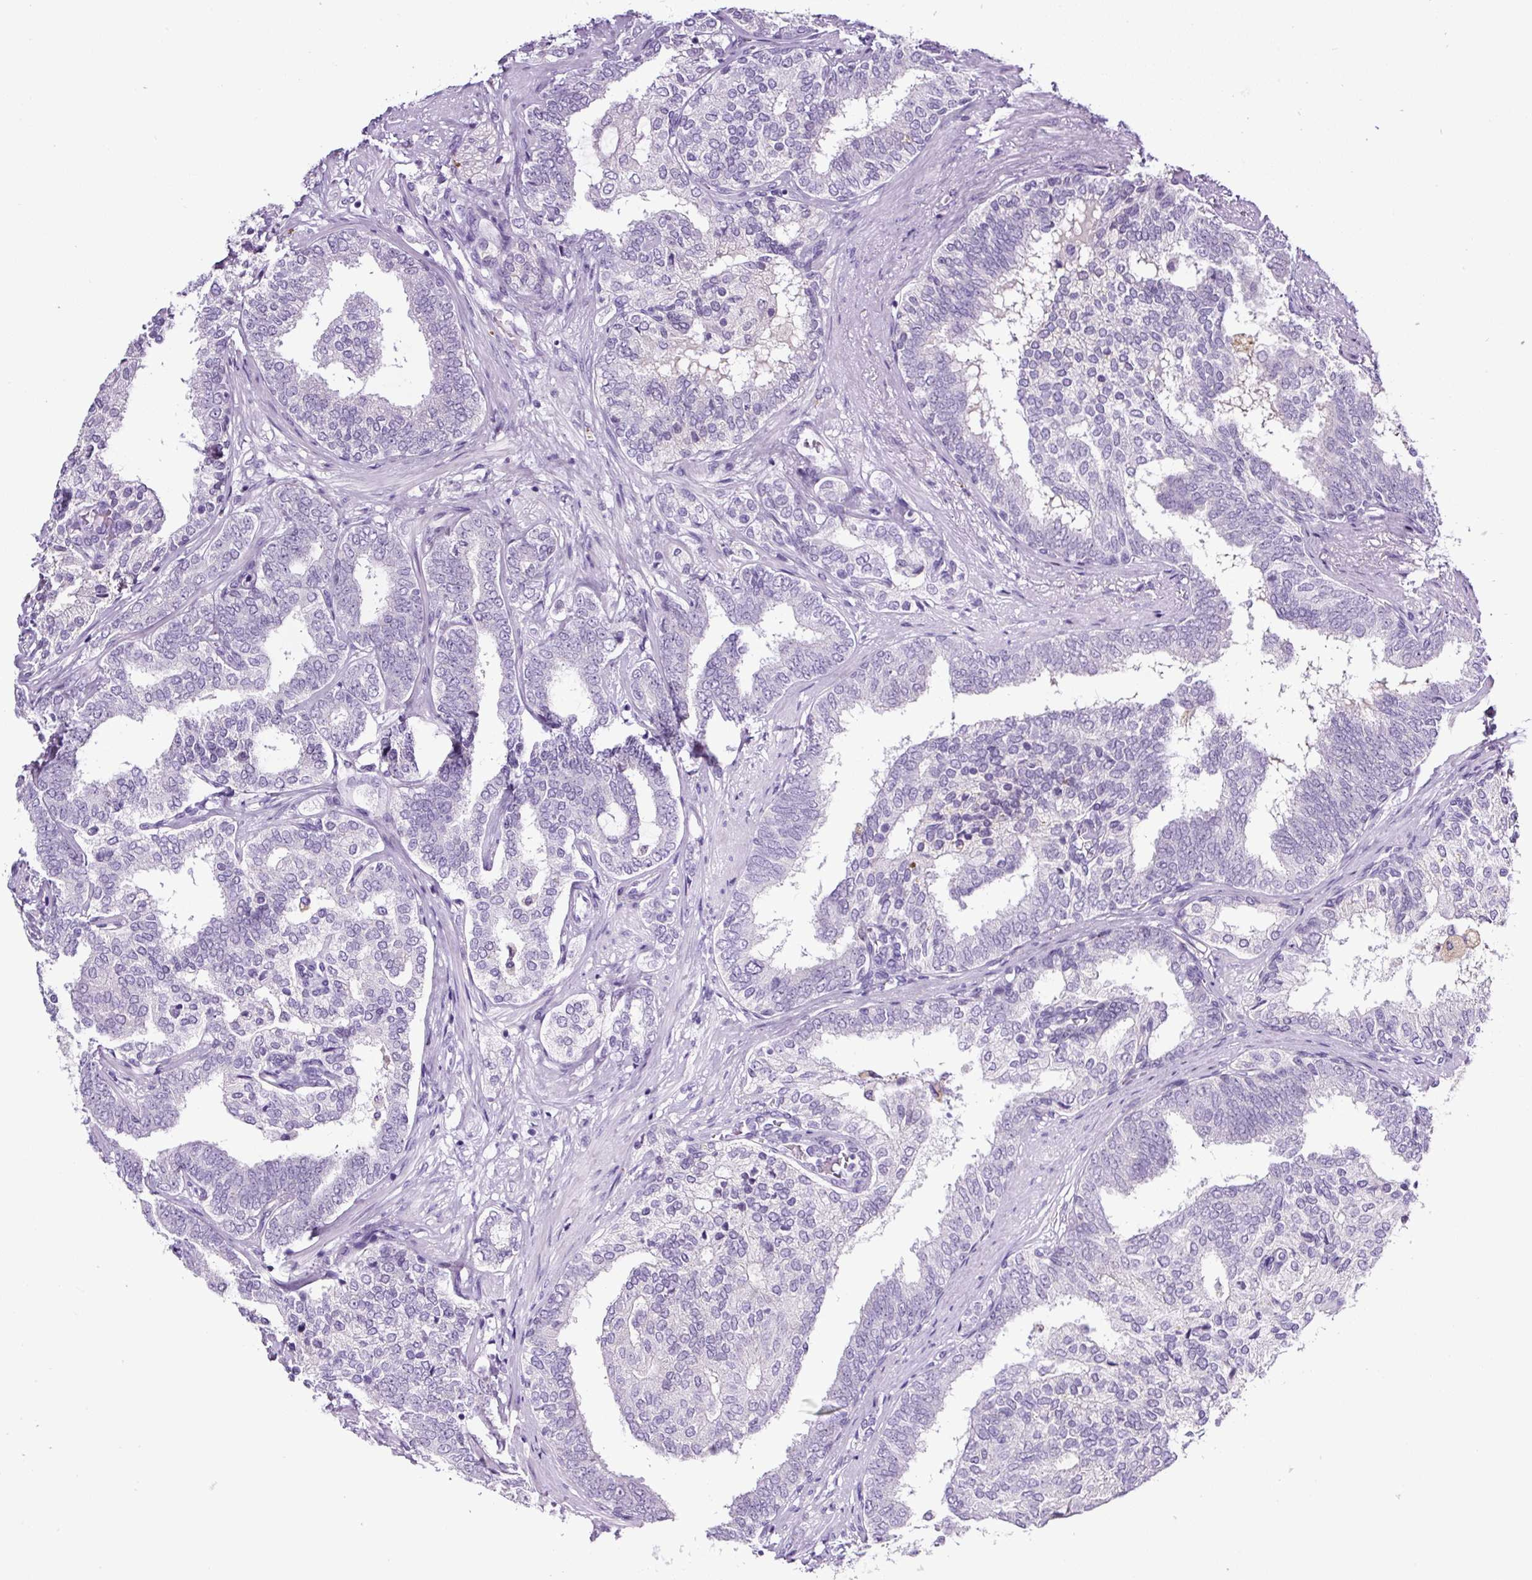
{"staining": {"intensity": "moderate", "quantity": "<25%", "location": "nuclear"}, "tissue": "prostate cancer", "cell_type": "Tumor cells", "image_type": "cancer", "snomed": [{"axis": "morphology", "description": "Adenocarcinoma, High grade"}, {"axis": "topography", "description": "Prostate"}], "caption": "This is an image of IHC staining of prostate cancer, which shows moderate staining in the nuclear of tumor cells.", "gene": "SP8", "patient": {"sex": "male", "age": 72}}